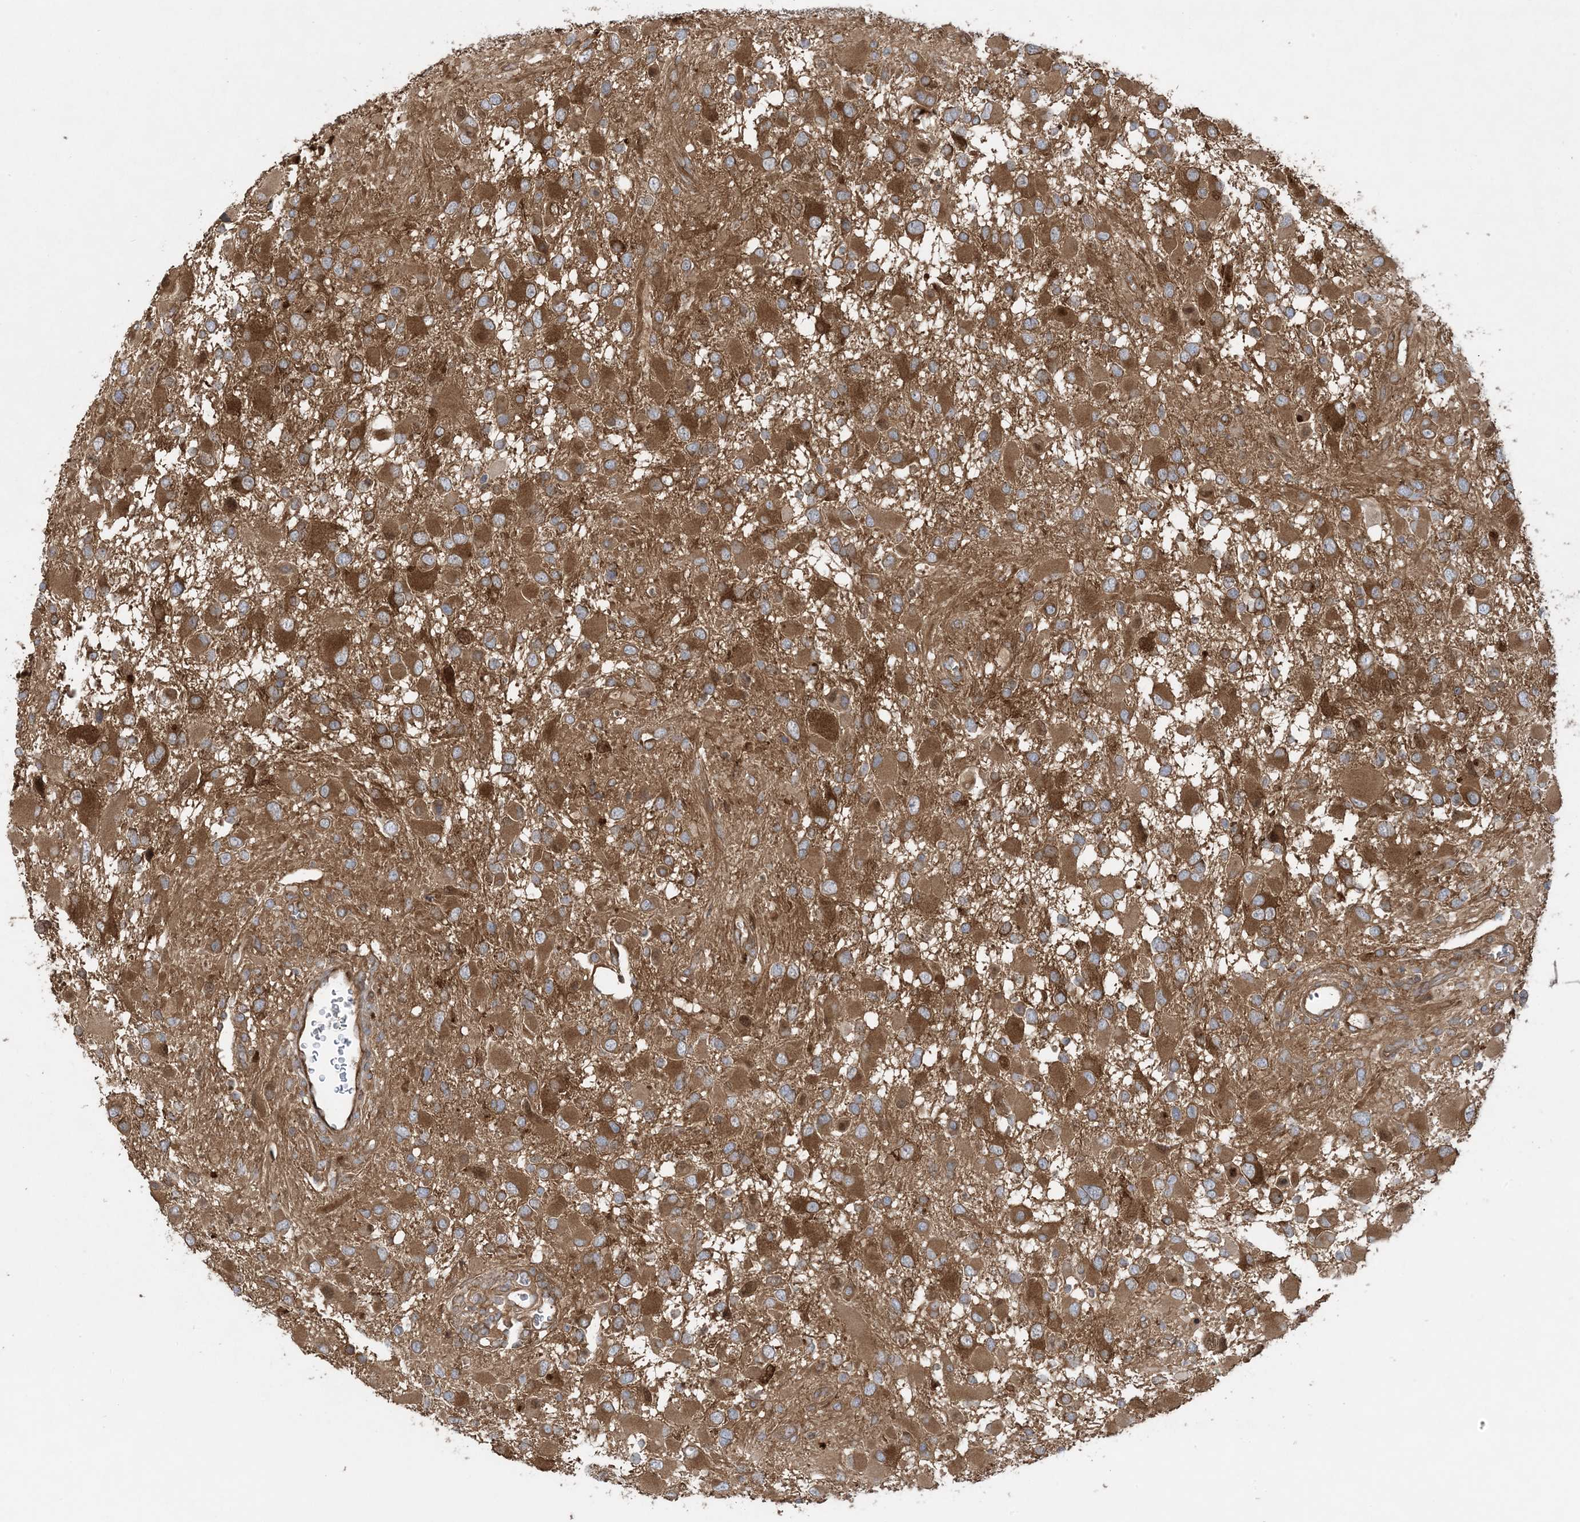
{"staining": {"intensity": "moderate", "quantity": ">75%", "location": "cytoplasmic/membranous"}, "tissue": "glioma", "cell_type": "Tumor cells", "image_type": "cancer", "snomed": [{"axis": "morphology", "description": "Glioma, malignant, High grade"}, {"axis": "topography", "description": "Brain"}], "caption": "Moderate cytoplasmic/membranous staining is present in about >75% of tumor cells in malignant glioma (high-grade). (Stains: DAB (3,3'-diaminobenzidine) in brown, nuclei in blue, Microscopy: brightfield microscopy at high magnification).", "gene": "OLA1", "patient": {"sex": "male", "age": 53}}